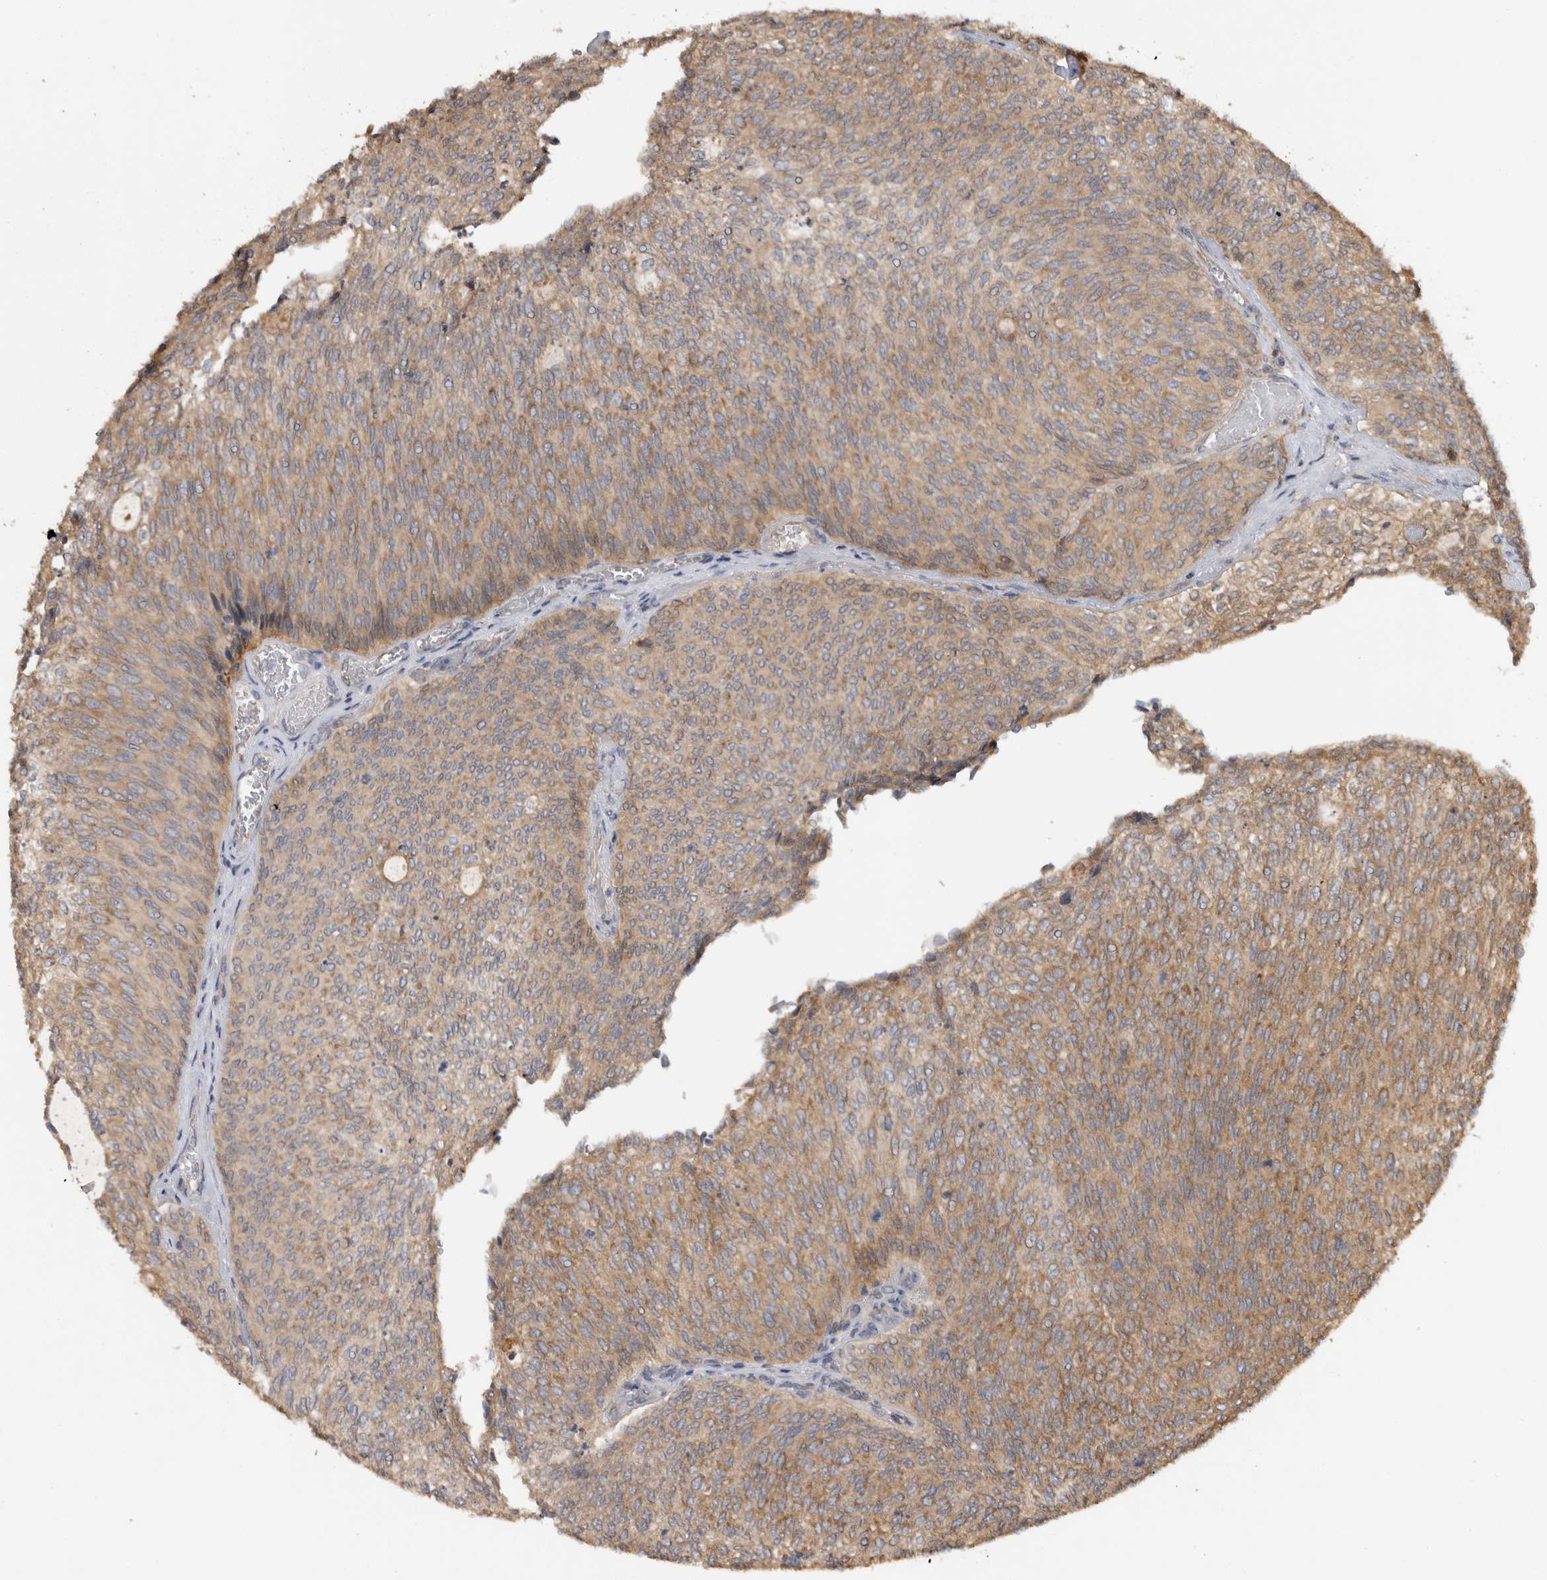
{"staining": {"intensity": "moderate", "quantity": ">75%", "location": "cytoplasmic/membranous"}, "tissue": "urothelial cancer", "cell_type": "Tumor cells", "image_type": "cancer", "snomed": [{"axis": "morphology", "description": "Urothelial carcinoma, Low grade"}, {"axis": "topography", "description": "Urinary bladder"}], "caption": "Immunohistochemical staining of urothelial cancer shows medium levels of moderate cytoplasmic/membranous positivity in approximately >75% of tumor cells. (DAB IHC with brightfield microscopy, high magnification).", "gene": "PARP6", "patient": {"sex": "female", "age": 79}}